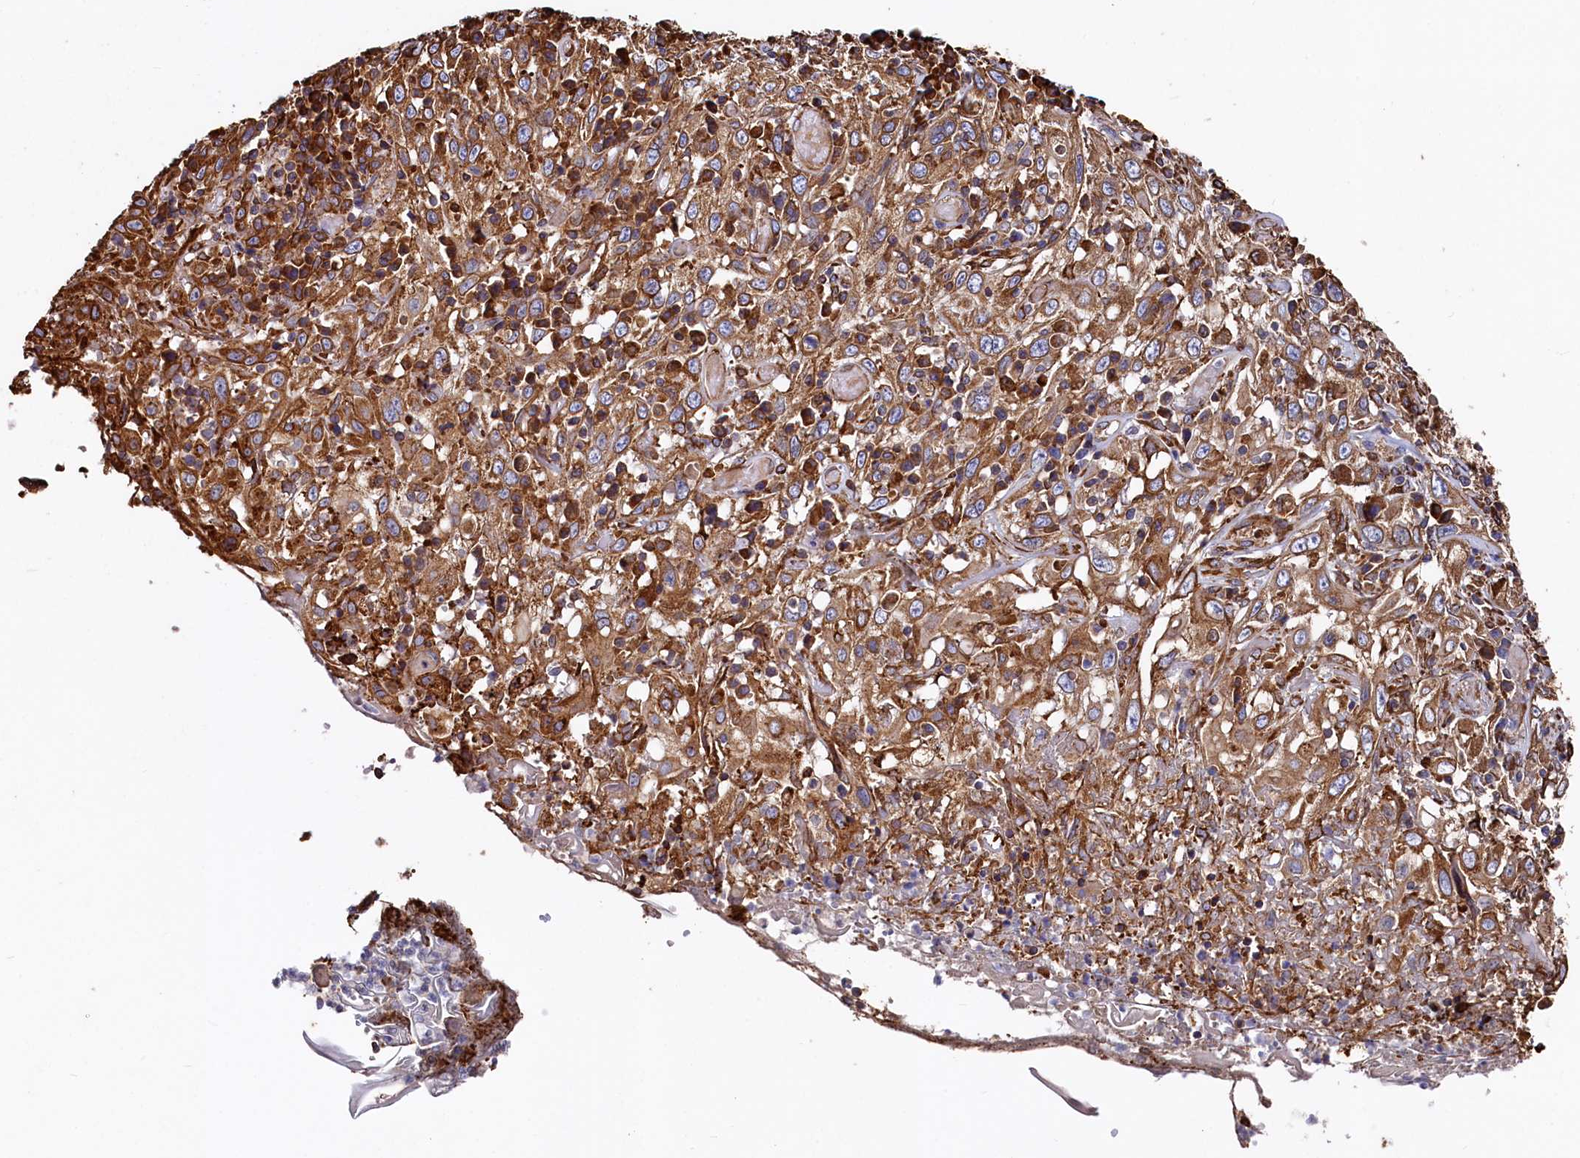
{"staining": {"intensity": "moderate", "quantity": ">75%", "location": "cytoplasmic/membranous"}, "tissue": "cervical cancer", "cell_type": "Tumor cells", "image_type": "cancer", "snomed": [{"axis": "morphology", "description": "Squamous cell carcinoma, NOS"}, {"axis": "topography", "description": "Cervix"}], "caption": "Human cervical squamous cell carcinoma stained for a protein (brown) displays moderate cytoplasmic/membranous positive expression in about >75% of tumor cells.", "gene": "NEURL1B", "patient": {"sex": "female", "age": 46}}